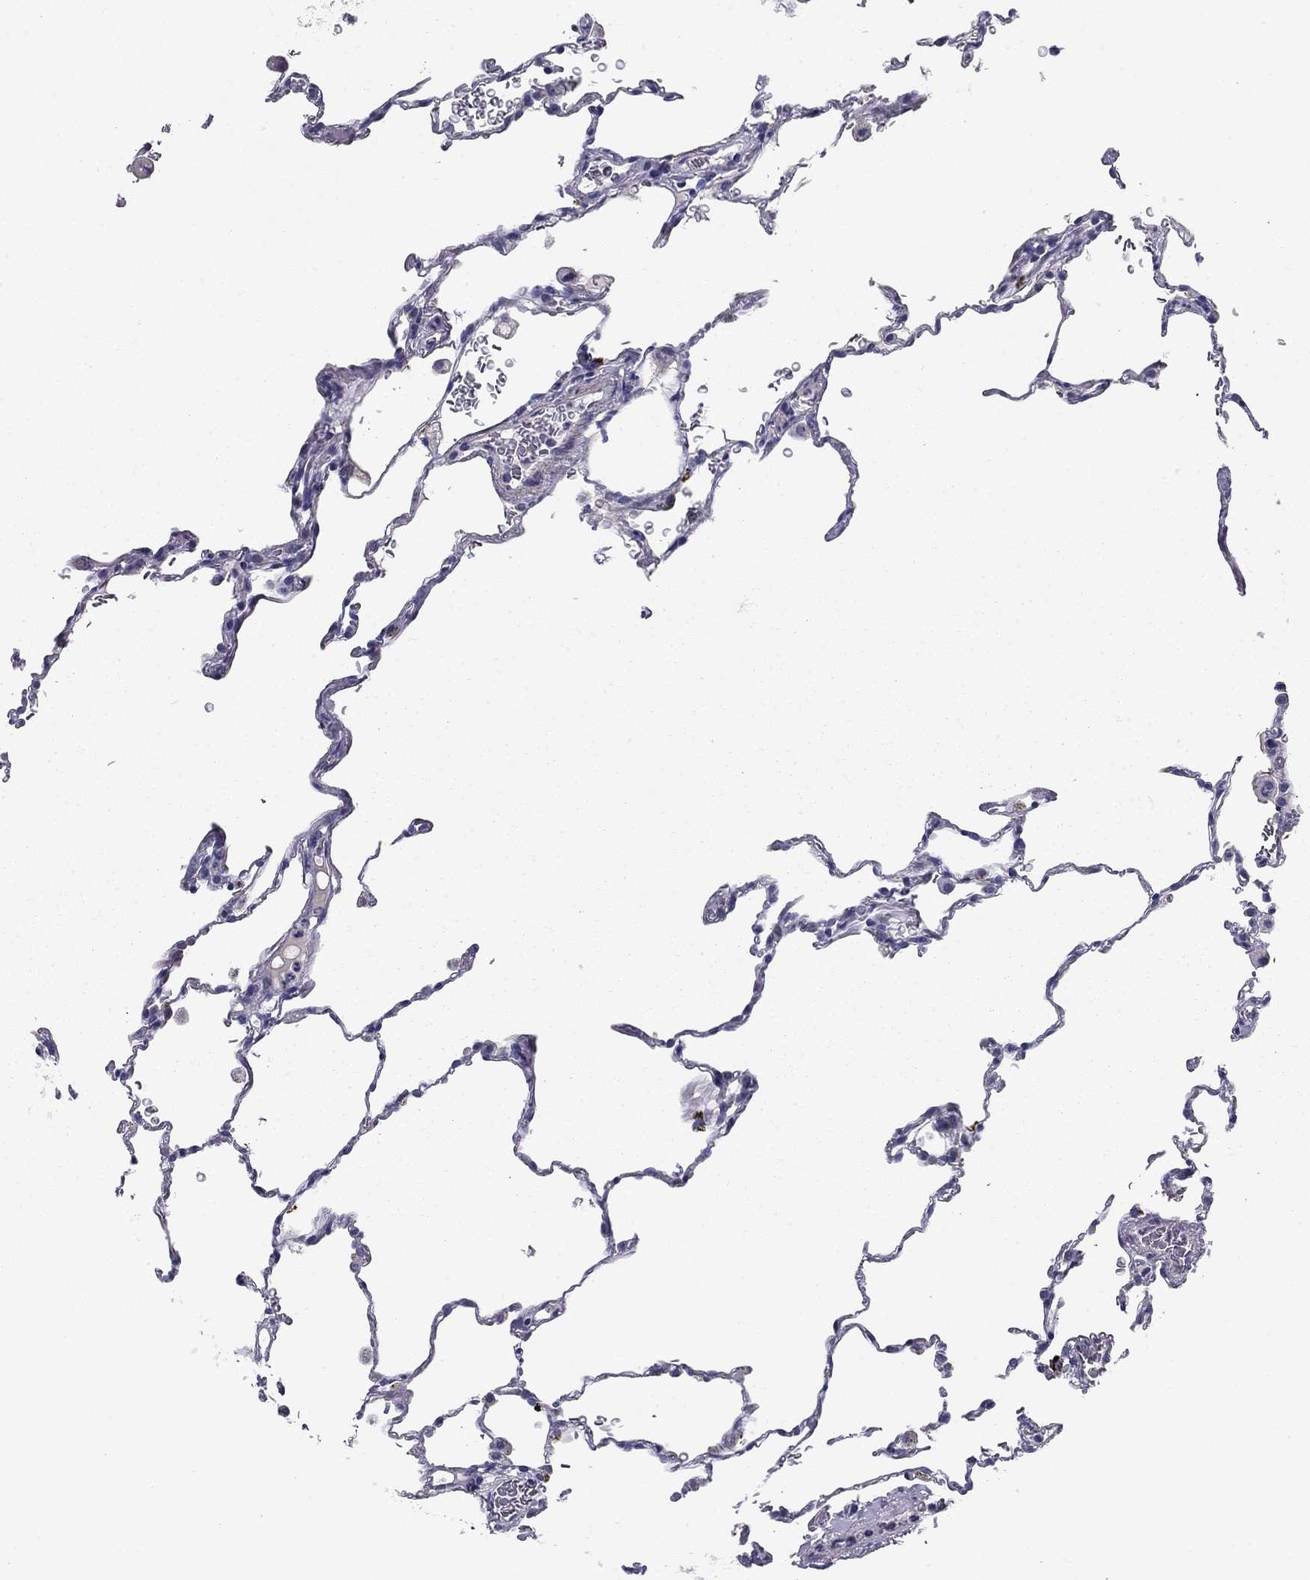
{"staining": {"intensity": "negative", "quantity": "none", "location": "none"}, "tissue": "lung", "cell_type": "Alveolar cells", "image_type": "normal", "snomed": [{"axis": "morphology", "description": "Normal tissue, NOS"}, {"axis": "morphology", "description": "Adenocarcinoma, metastatic, NOS"}, {"axis": "topography", "description": "Lung"}], "caption": "This is an immunohistochemistry image of benign lung. There is no expression in alveolar cells.", "gene": "FLNC", "patient": {"sex": "male", "age": 45}}